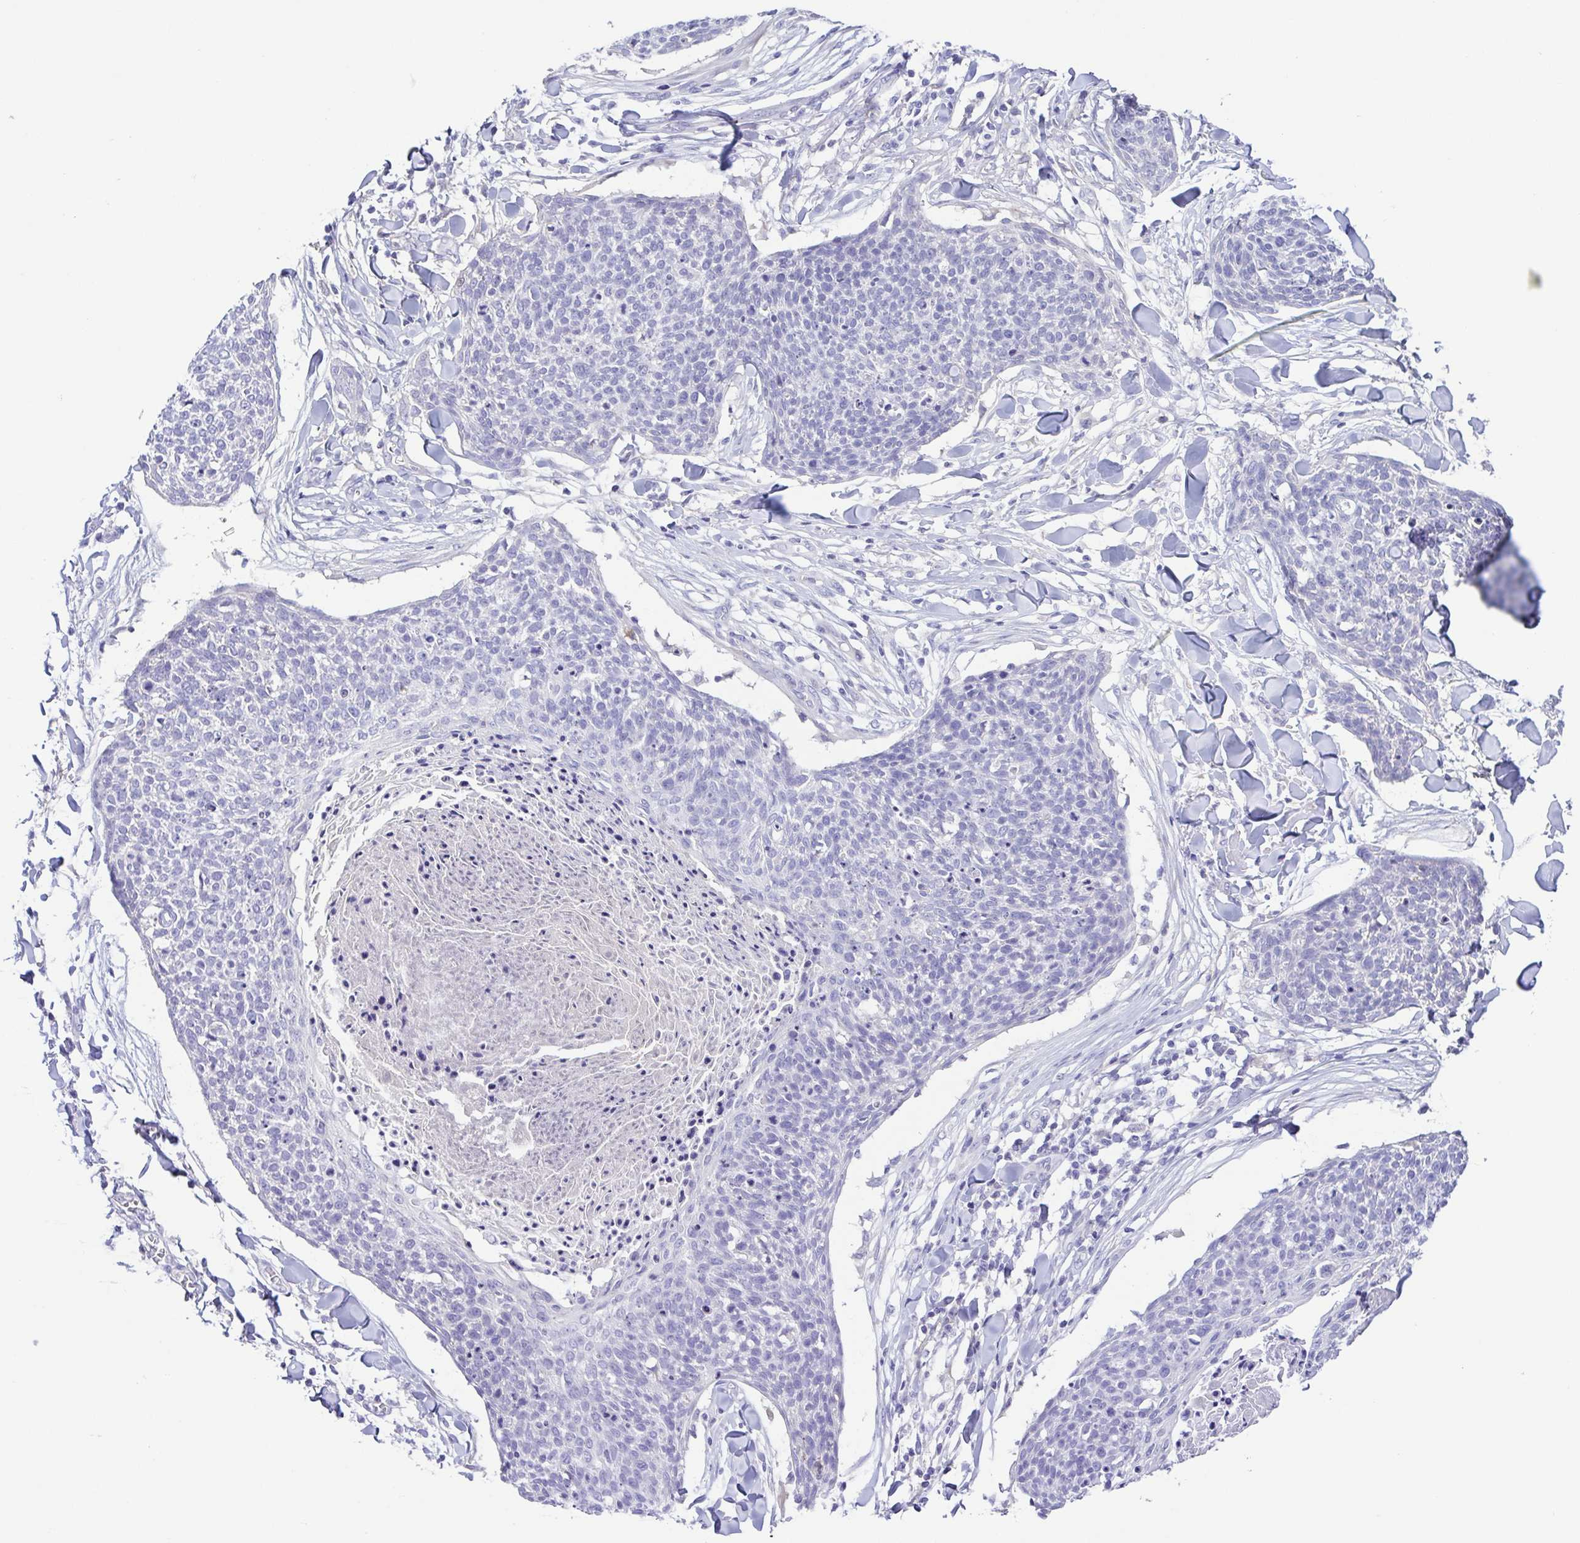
{"staining": {"intensity": "negative", "quantity": "none", "location": "none"}, "tissue": "skin cancer", "cell_type": "Tumor cells", "image_type": "cancer", "snomed": [{"axis": "morphology", "description": "Squamous cell carcinoma, NOS"}, {"axis": "topography", "description": "Skin"}, {"axis": "topography", "description": "Vulva"}], "caption": "This photomicrograph is of skin cancer (squamous cell carcinoma) stained with IHC to label a protein in brown with the nuclei are counter-stained blue. There is no positivity in tumor cells.", "gene": "A1BG", "patient": {"sex": "female", "age": 75}}